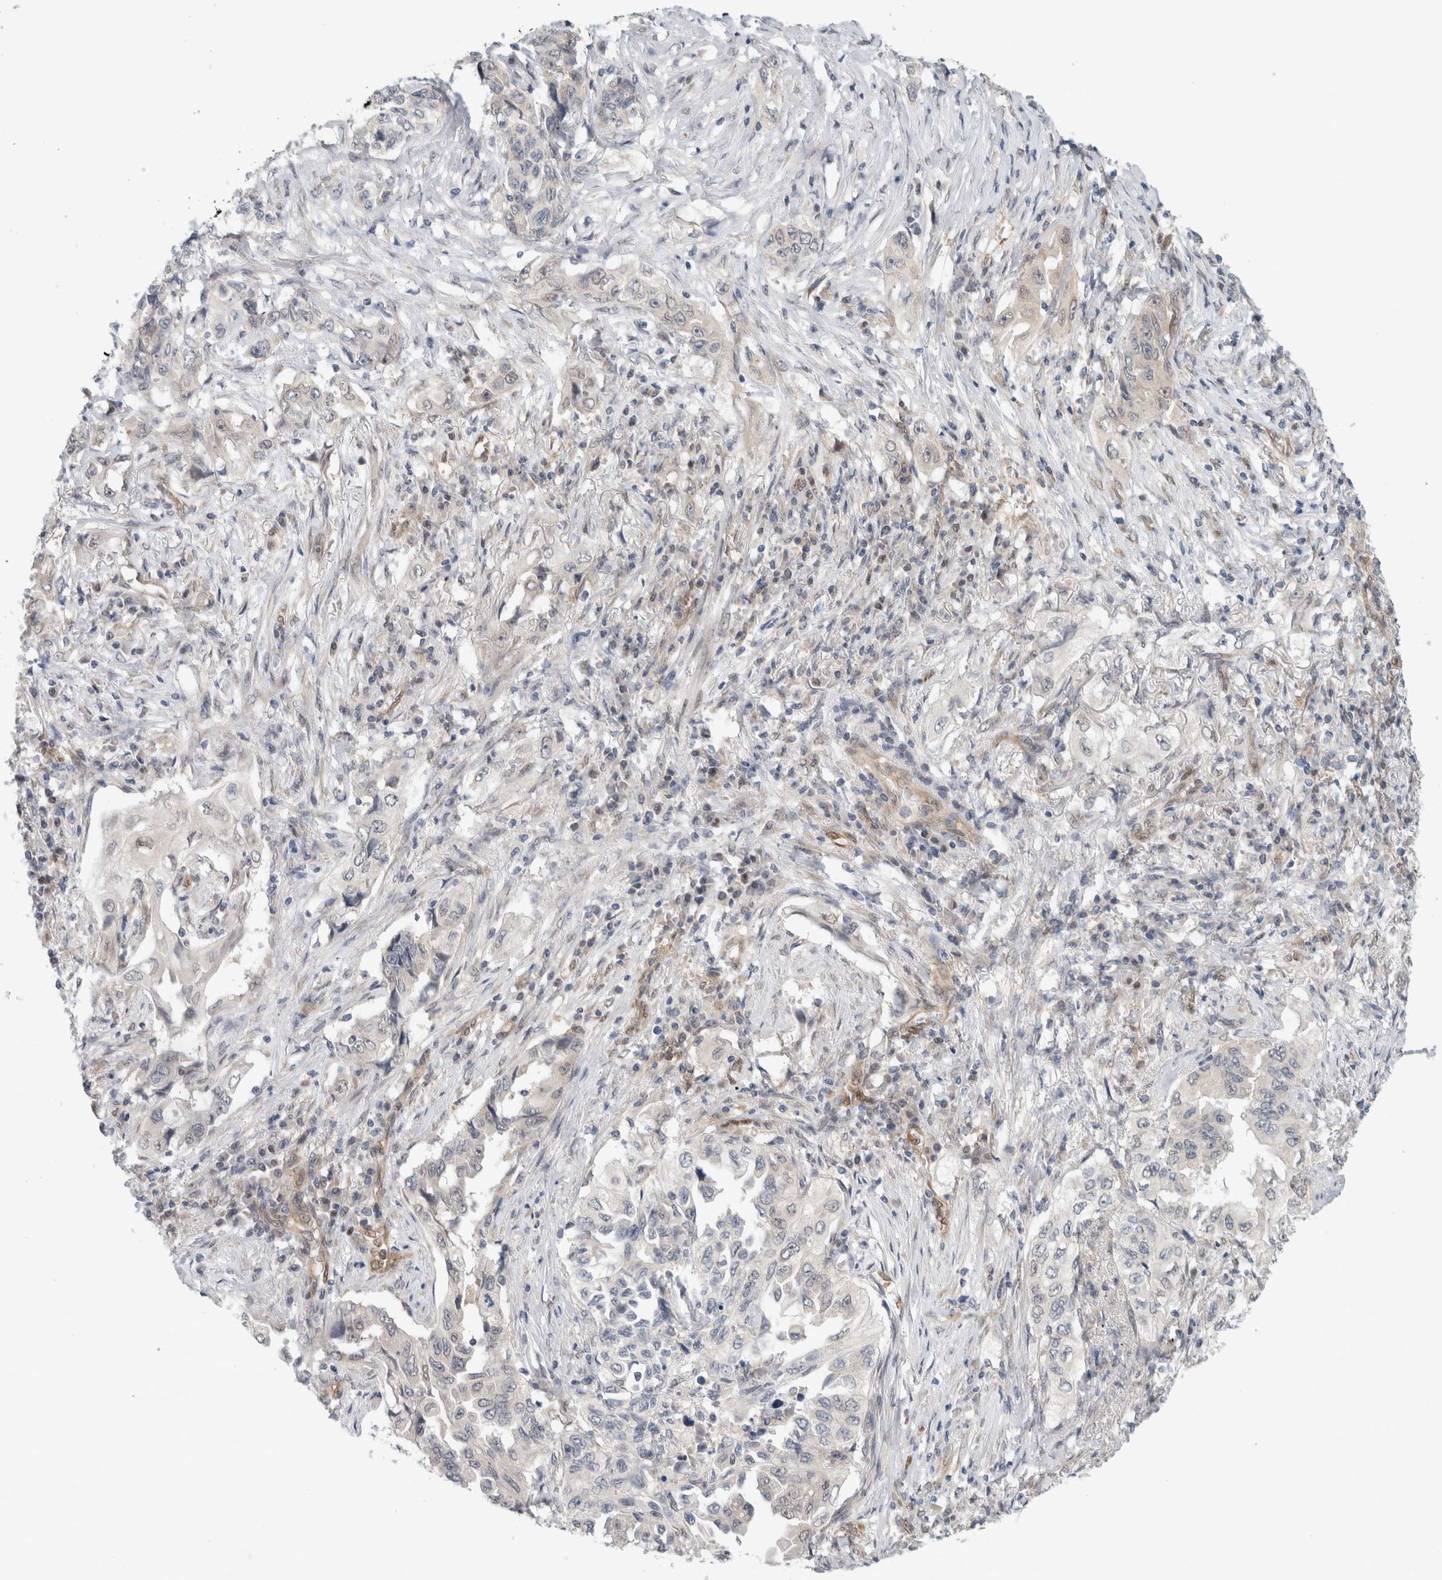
{"staining": {"intensity": "negative", "quantity": "none", "location": "none"}, "tissue": "lung cancer", "cell_type": "Tumor cells", "image_type": "cancer", "snomed": [{"axis": "morphology", "description": "Adenocarcinoma, NOS"}, {"axis": "topography", "description": "Lung"}], "caption": "A micrograph of lung adenocarcinoma stained for a protein shows no brown staining in tumor cells.", "gene": "EIF4G3", "patient": {"sex": "female", "age": 51}}